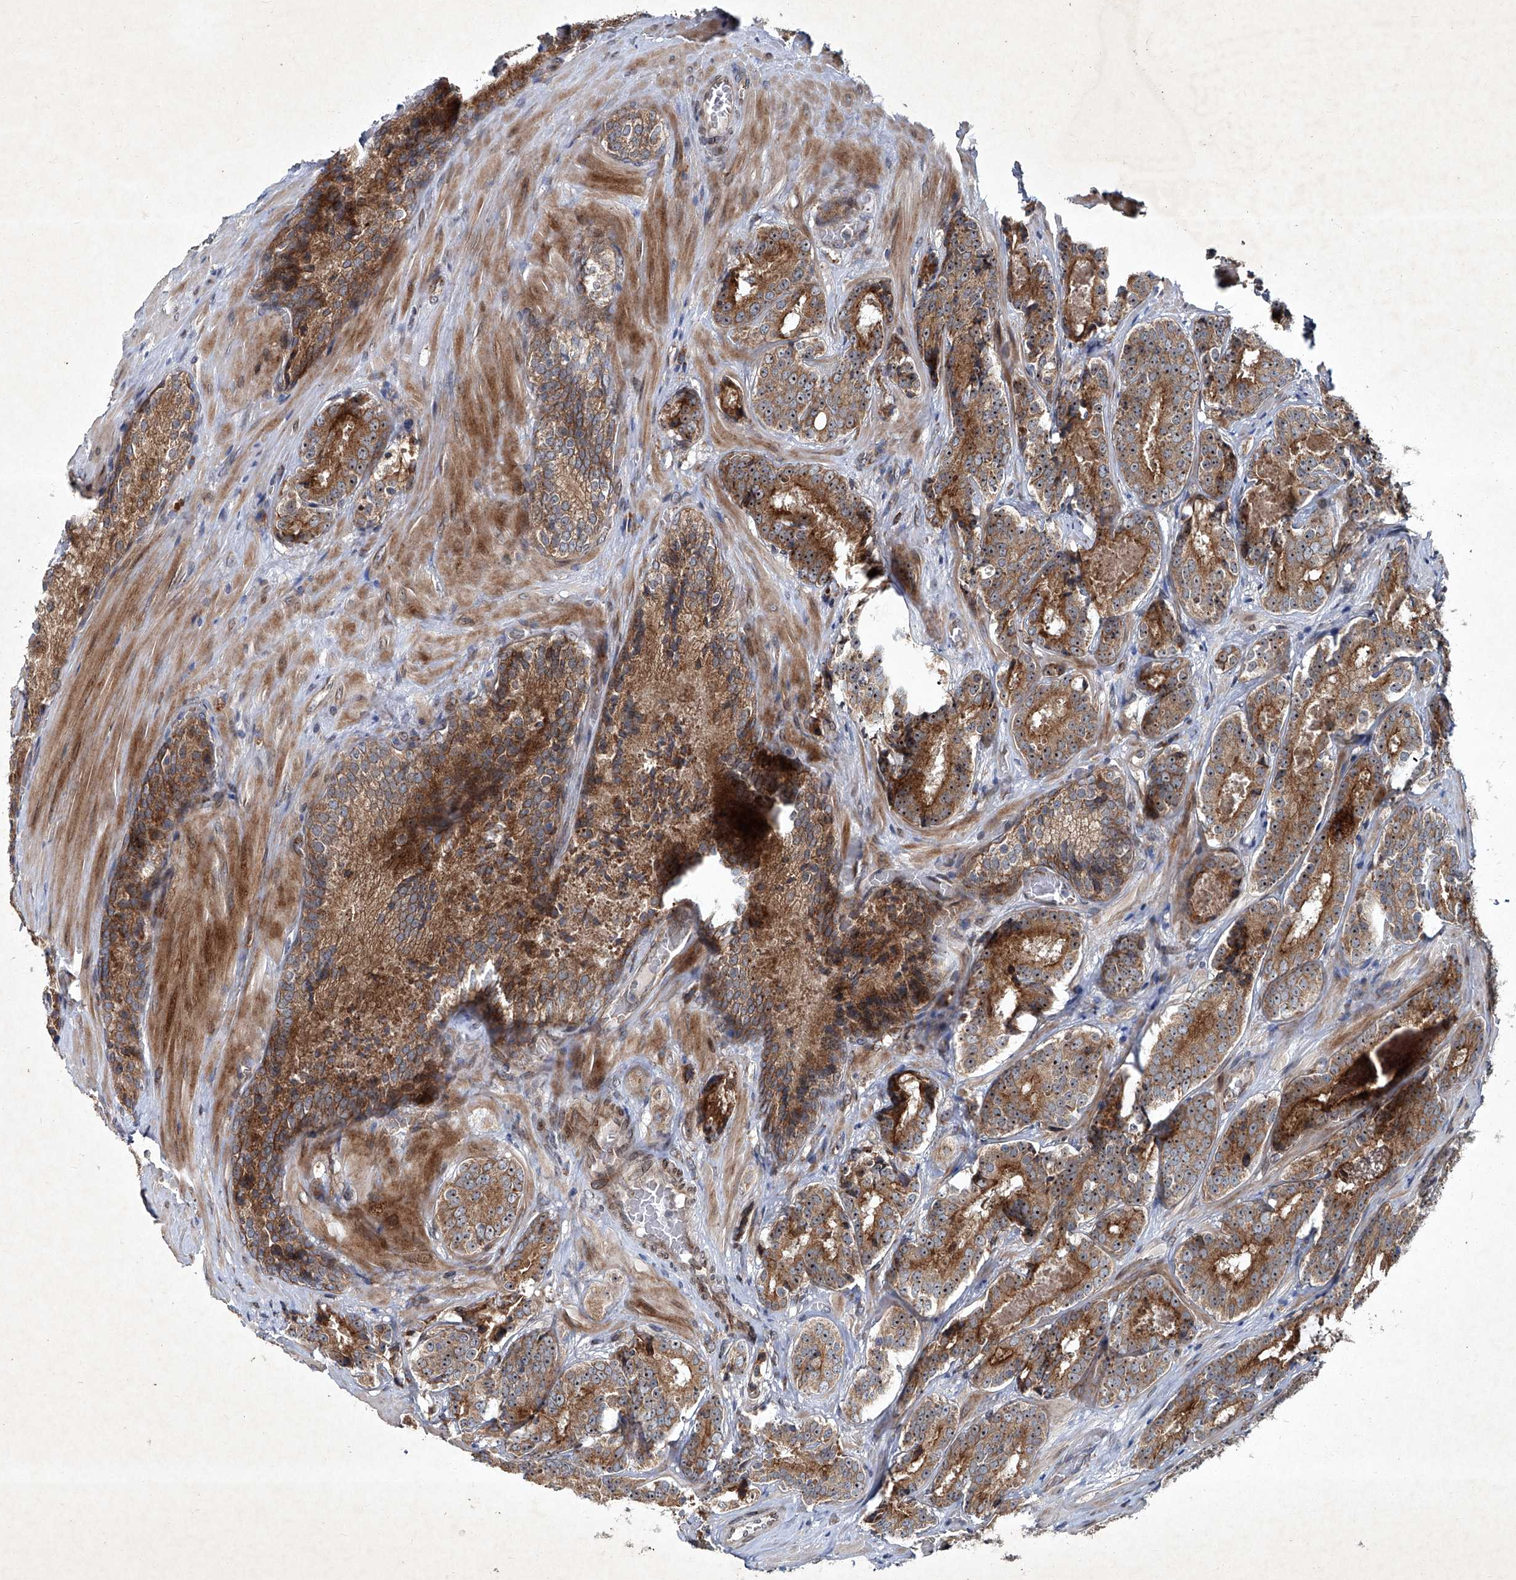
{"staining": {"intensity": "strong", "quantity": ">75%", "location": "cytoplasmic/membranous,nuclear"}, "tissue": "prostate cancer", "cell_type": "Tumor cells", "image_type": "cancer", "snomed": [{"axis": "morphology", "description": "Adenocarcinoma, High grade"}, {"axis": "topography", "description": "Prostate"}], "caption": "A brown stain shows strong cytoplasmic/membranous and nuclear positivity of a protein in prostate cancer (adenocarcinoma (high-grade)) tumor cells.", "gene": "GPR132", "patient": {"sex": "male", "age": 57}}